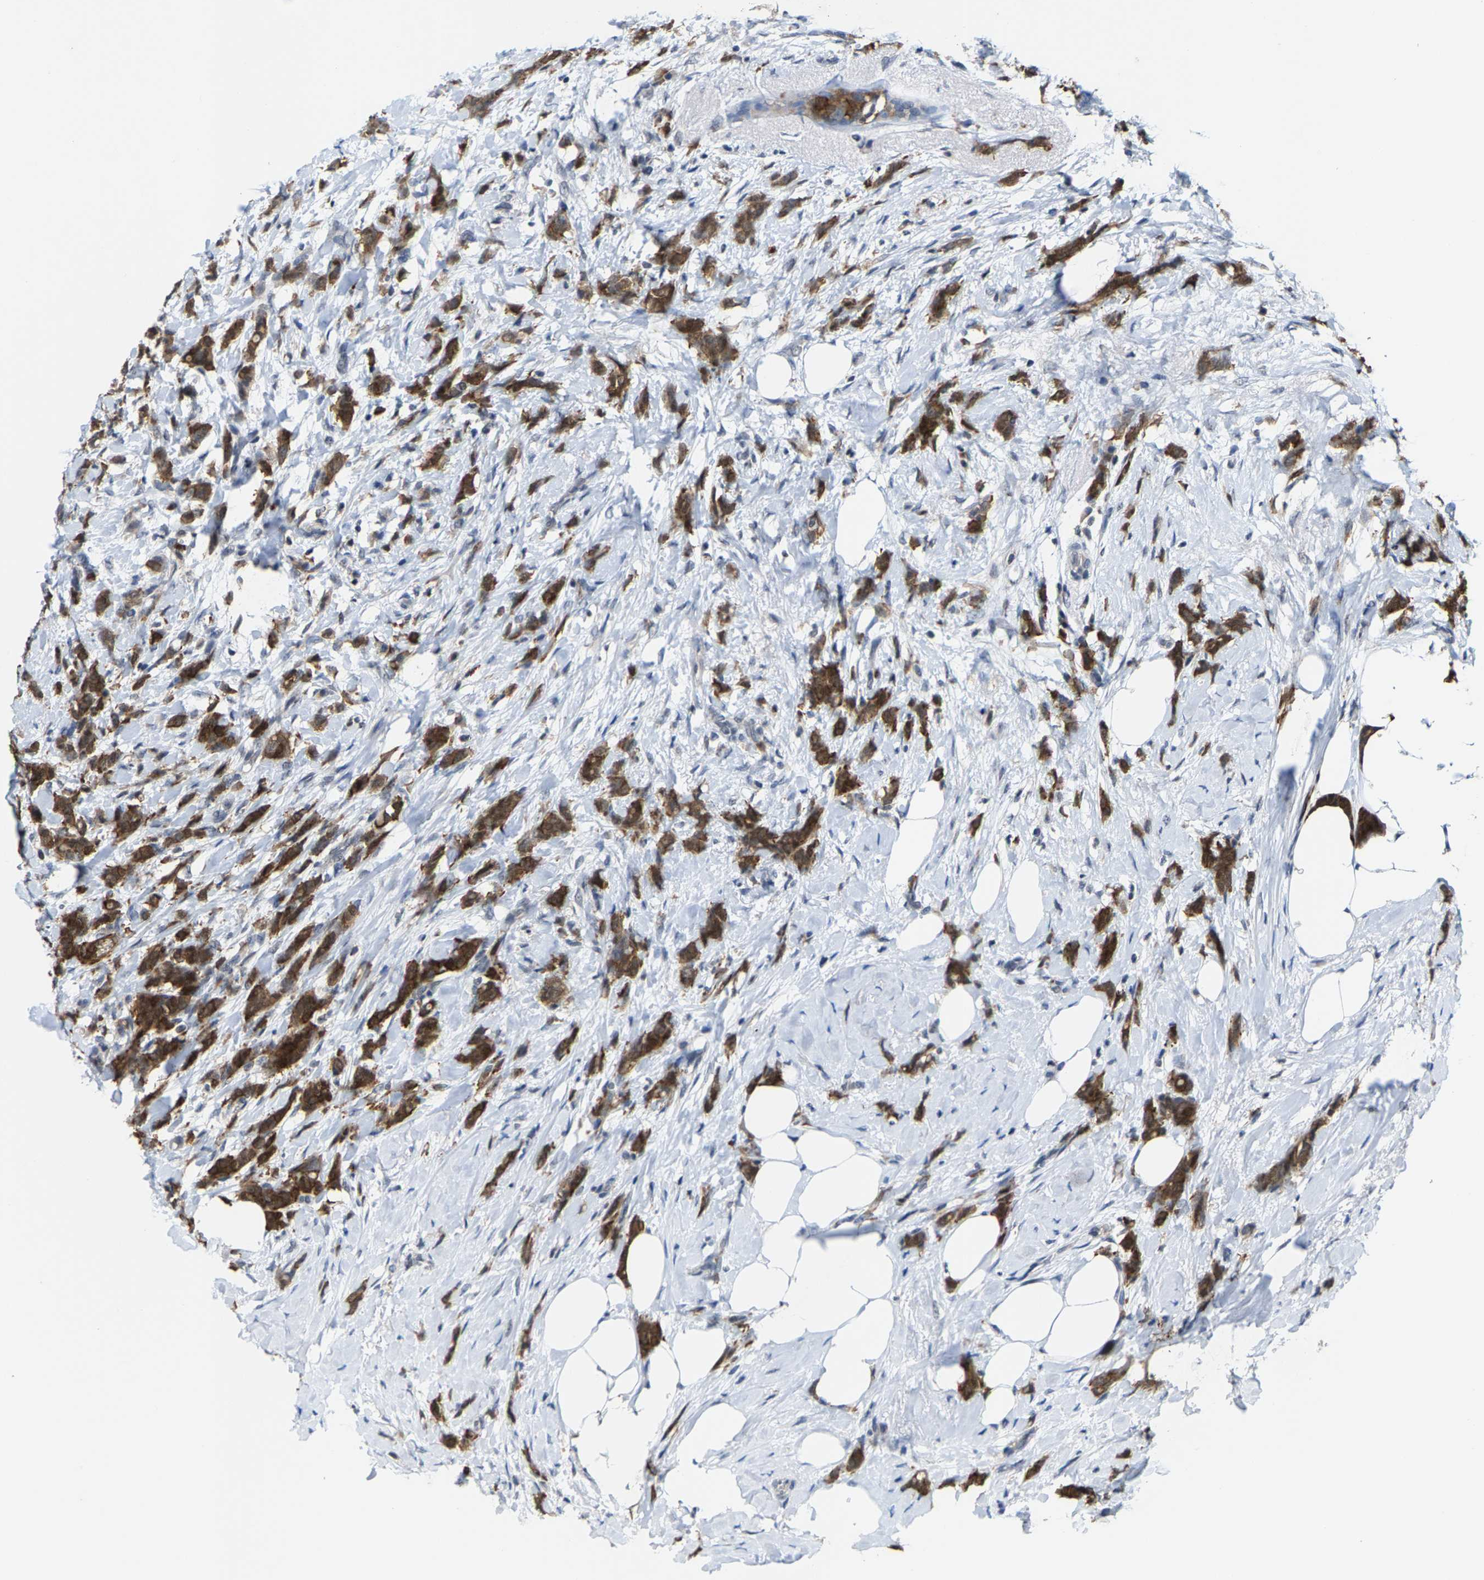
{"staining": {"intensity": "strong", "quantity": ">75%", "location": "cytoplasmic/membranous"}, "tissue": "breast cancer", "cell_type": "Tumor cells", "image_type": "cancer", "snomed": [{"axis": "morphology", "description": "Lobular carcinoma, in situ"}, {"axis": "morphology", "description": "Lobular carcinoma"}, {"axis": "topography", "description": "Breast"}], "caption": "Immunohistochemistry (IHC) image of human breast lobular carcinoma stained for a protein (brown), which exhibits high levels of strong cytoplasmic/membranous staining in about >75% of tumor cells.", "gene": "FGD3", "patient": {"sex": "female", "age": 41}}